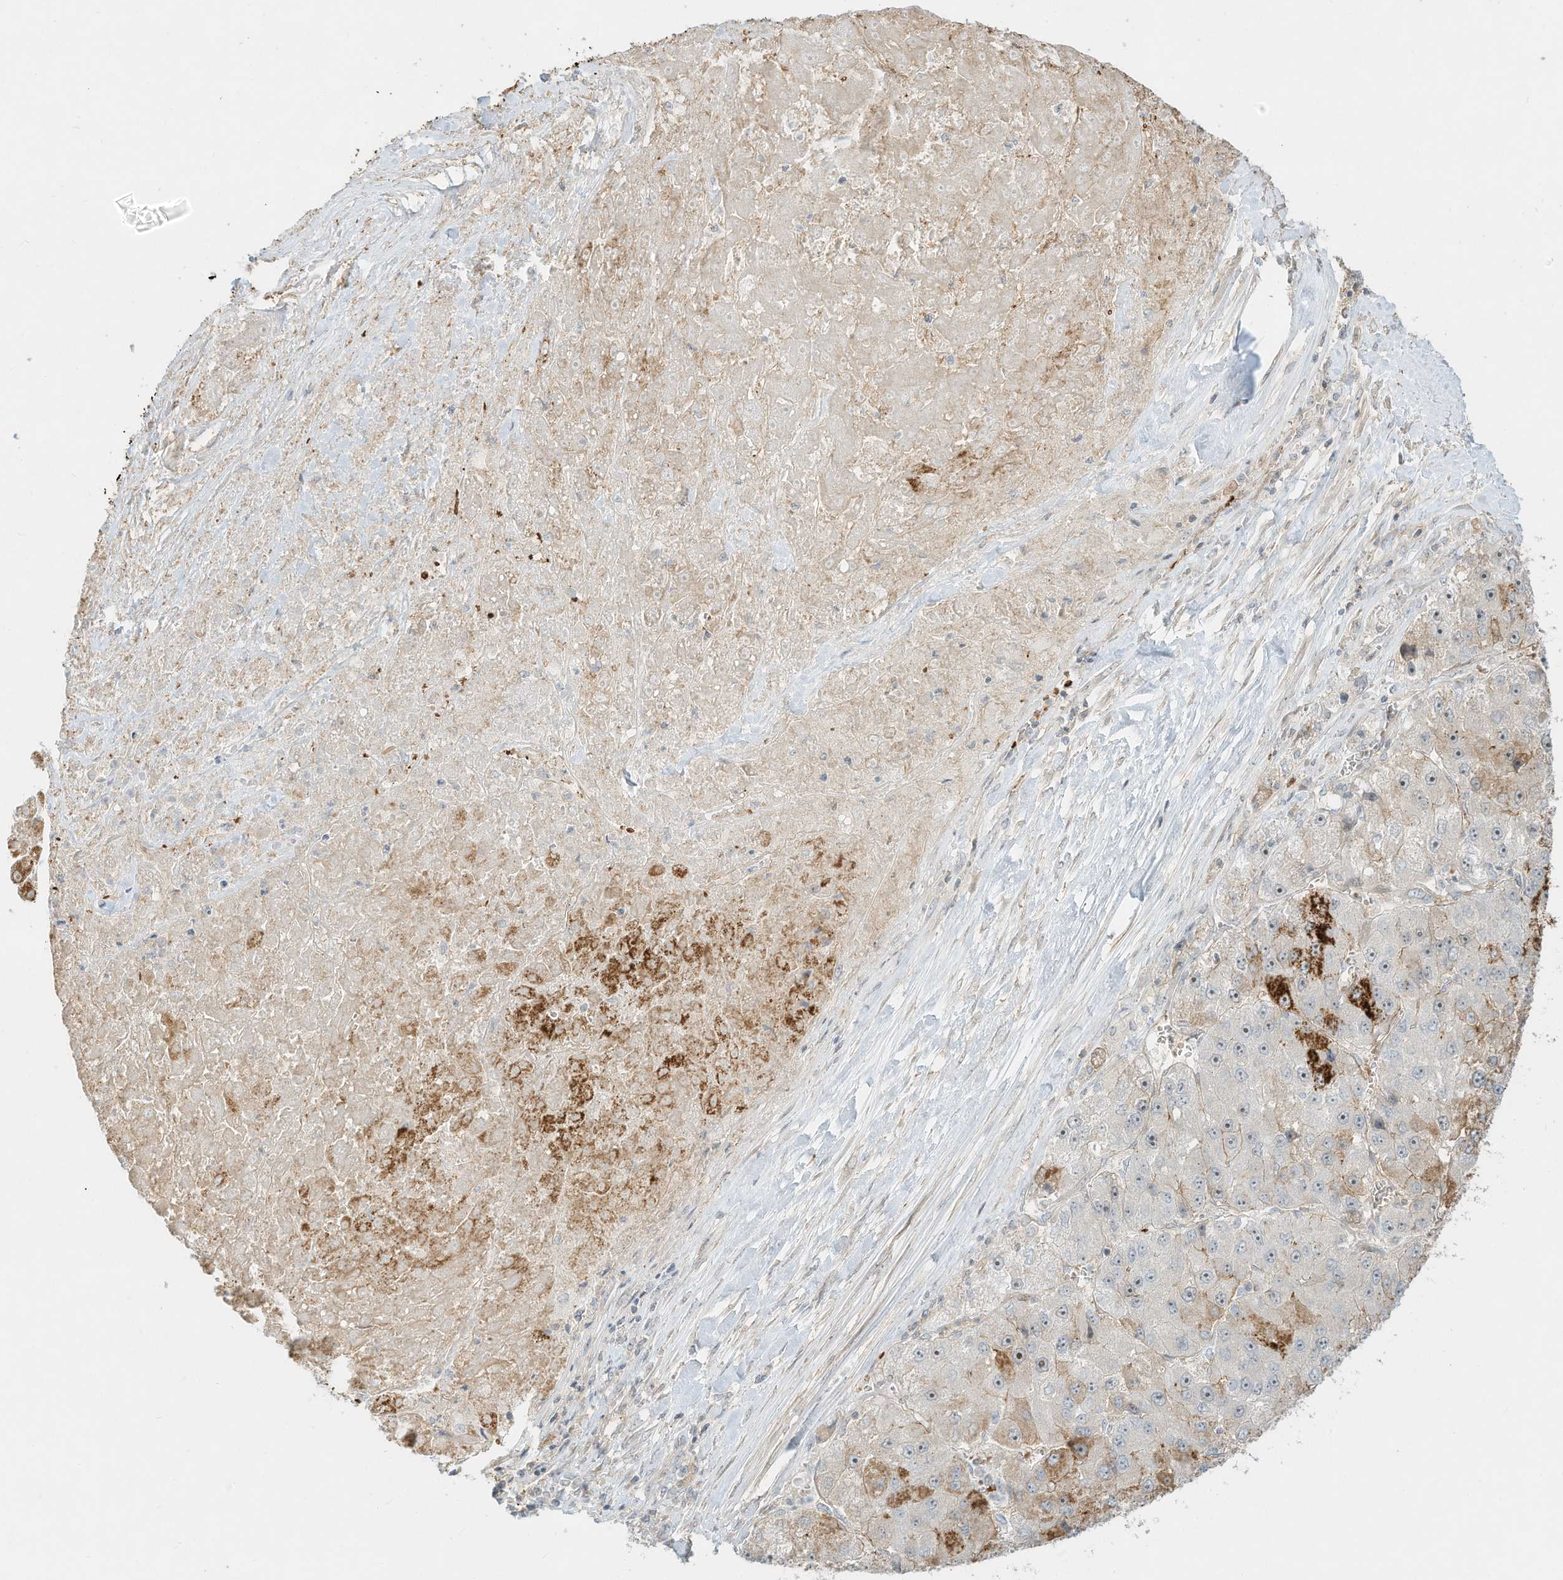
{"staining": {"intensity": "strong", "quantity": "<25%", "location": "cytoplasmic/membranous"}, "tissue": "liver cancer", "cell_type": "Tumor cells", "image_type": "cancer", "snomed": [{"axis": "morphology", "description": "Carcinoma, Hepatocellular, NOS"}, {"axis": "topography", "description": "Liver"}], "caption": "Immunohistochemistry (IHC) (DAB (3,3'-diaminobenzidine)) staining of human hepatocellular carcinoma (liver) displays strong cytoplasmic/membranous protein staining in about <25% of tumor cells. The protein is shown in brown color, while the nuclei are stained blue.", "gene": "OFD1", "patient": {"sex": "female", "age": 73}}